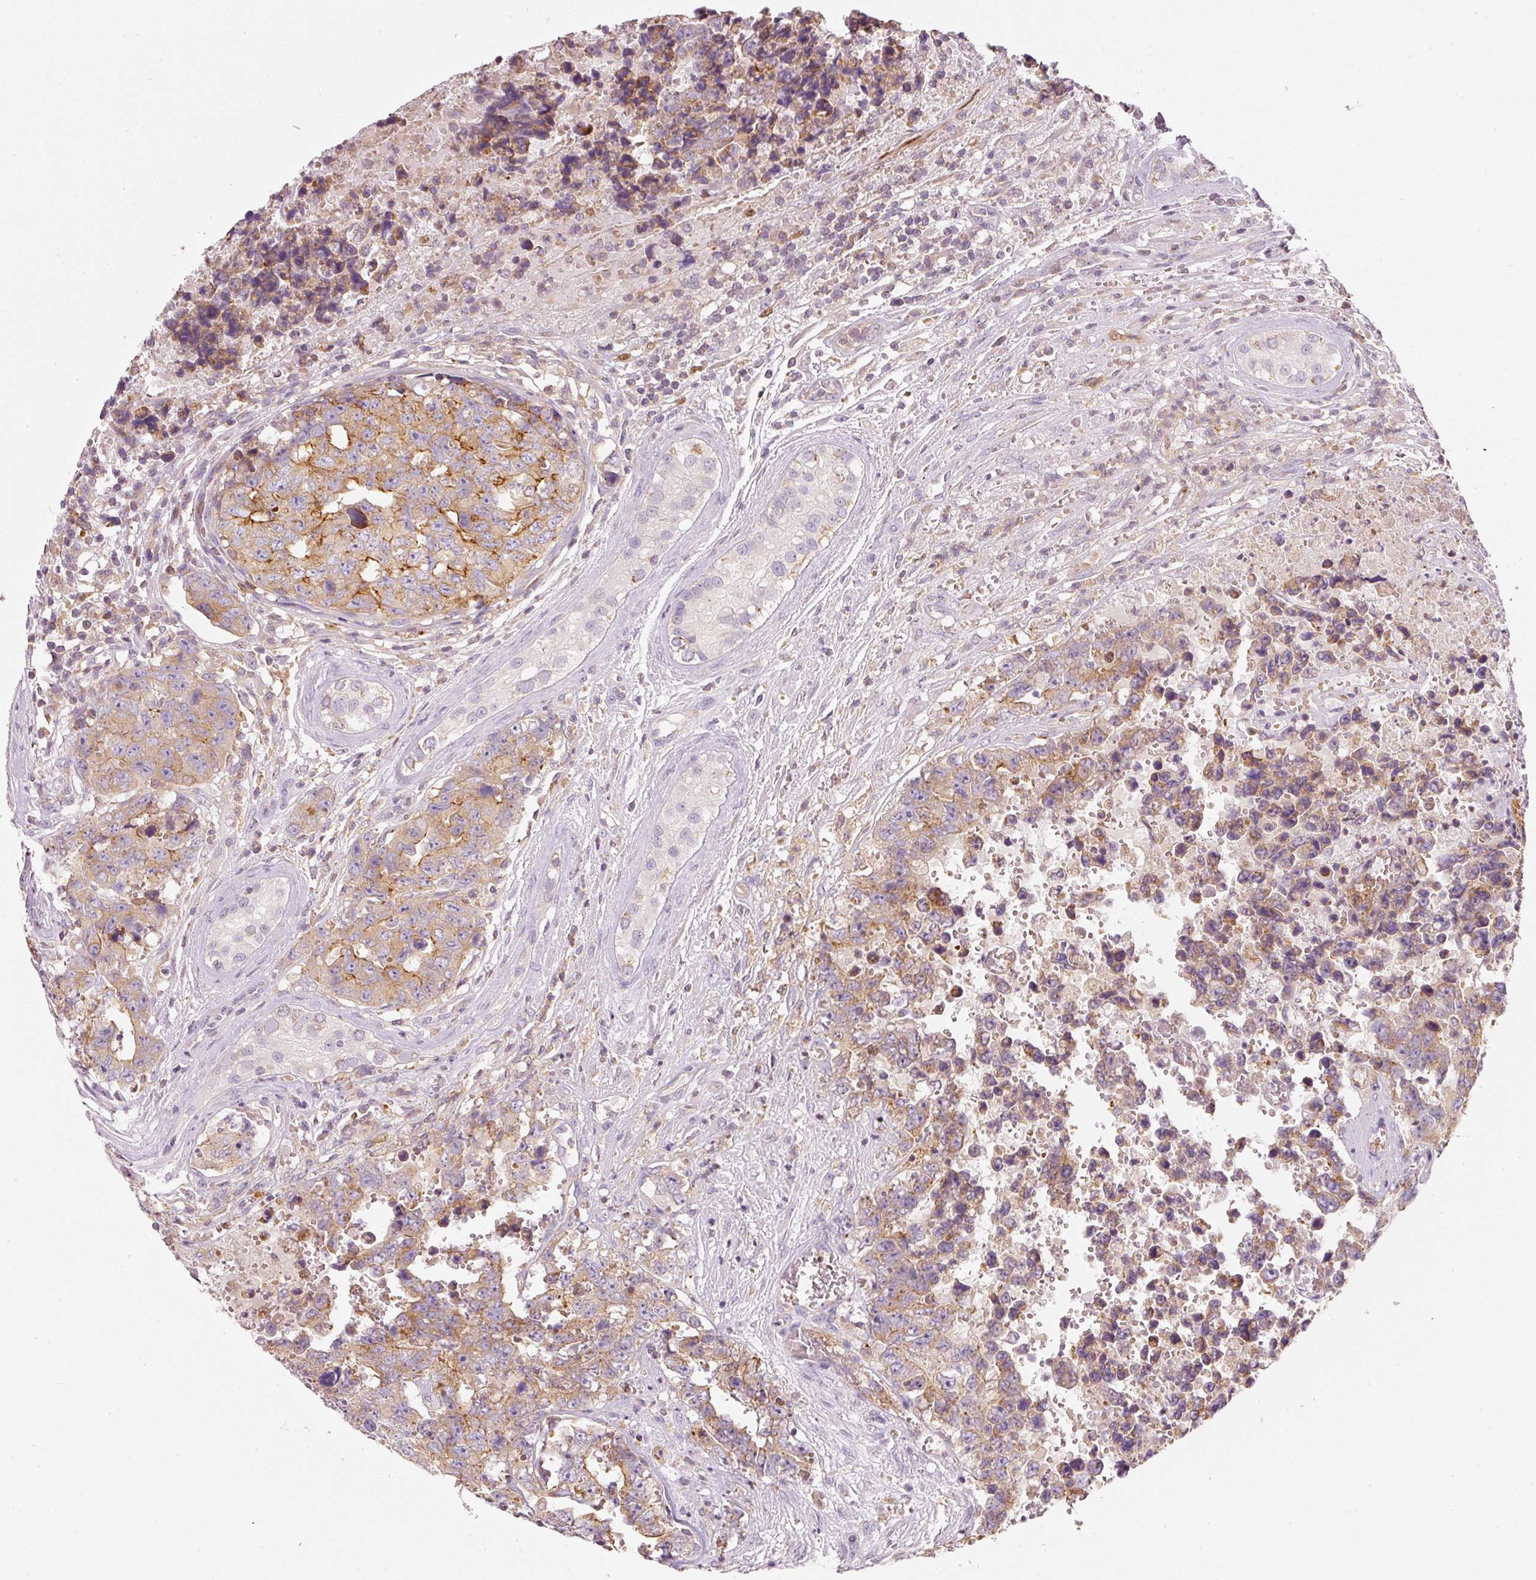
{"staining": {"intensity": "moderate", "quantity": "25%-75%", "location": "cytoplasmic/membranous"}, "tissue": "testis cancer", "cell_type": "Tumor cells", "image_type": "cancer", "snomed": [{"axis": "morphology", "description": "Normal tissue, NOS"}, {"axis": "morphology", "description": "Carcinoma, Embryonal, NOS"}, {"axis": "topography", "description": "Testis"}, {"axis": "topography", "description": "Epididymis"}], "caption": "Human embryonal carcinoma (testis) stained with a brown dye demonstrates moderate cytoplasmic/membranous positive positivity in approximately 25%-75% of tumor cells.", "gene": "IQGAP2", "patient": {"sex": "male", "age": 25}}